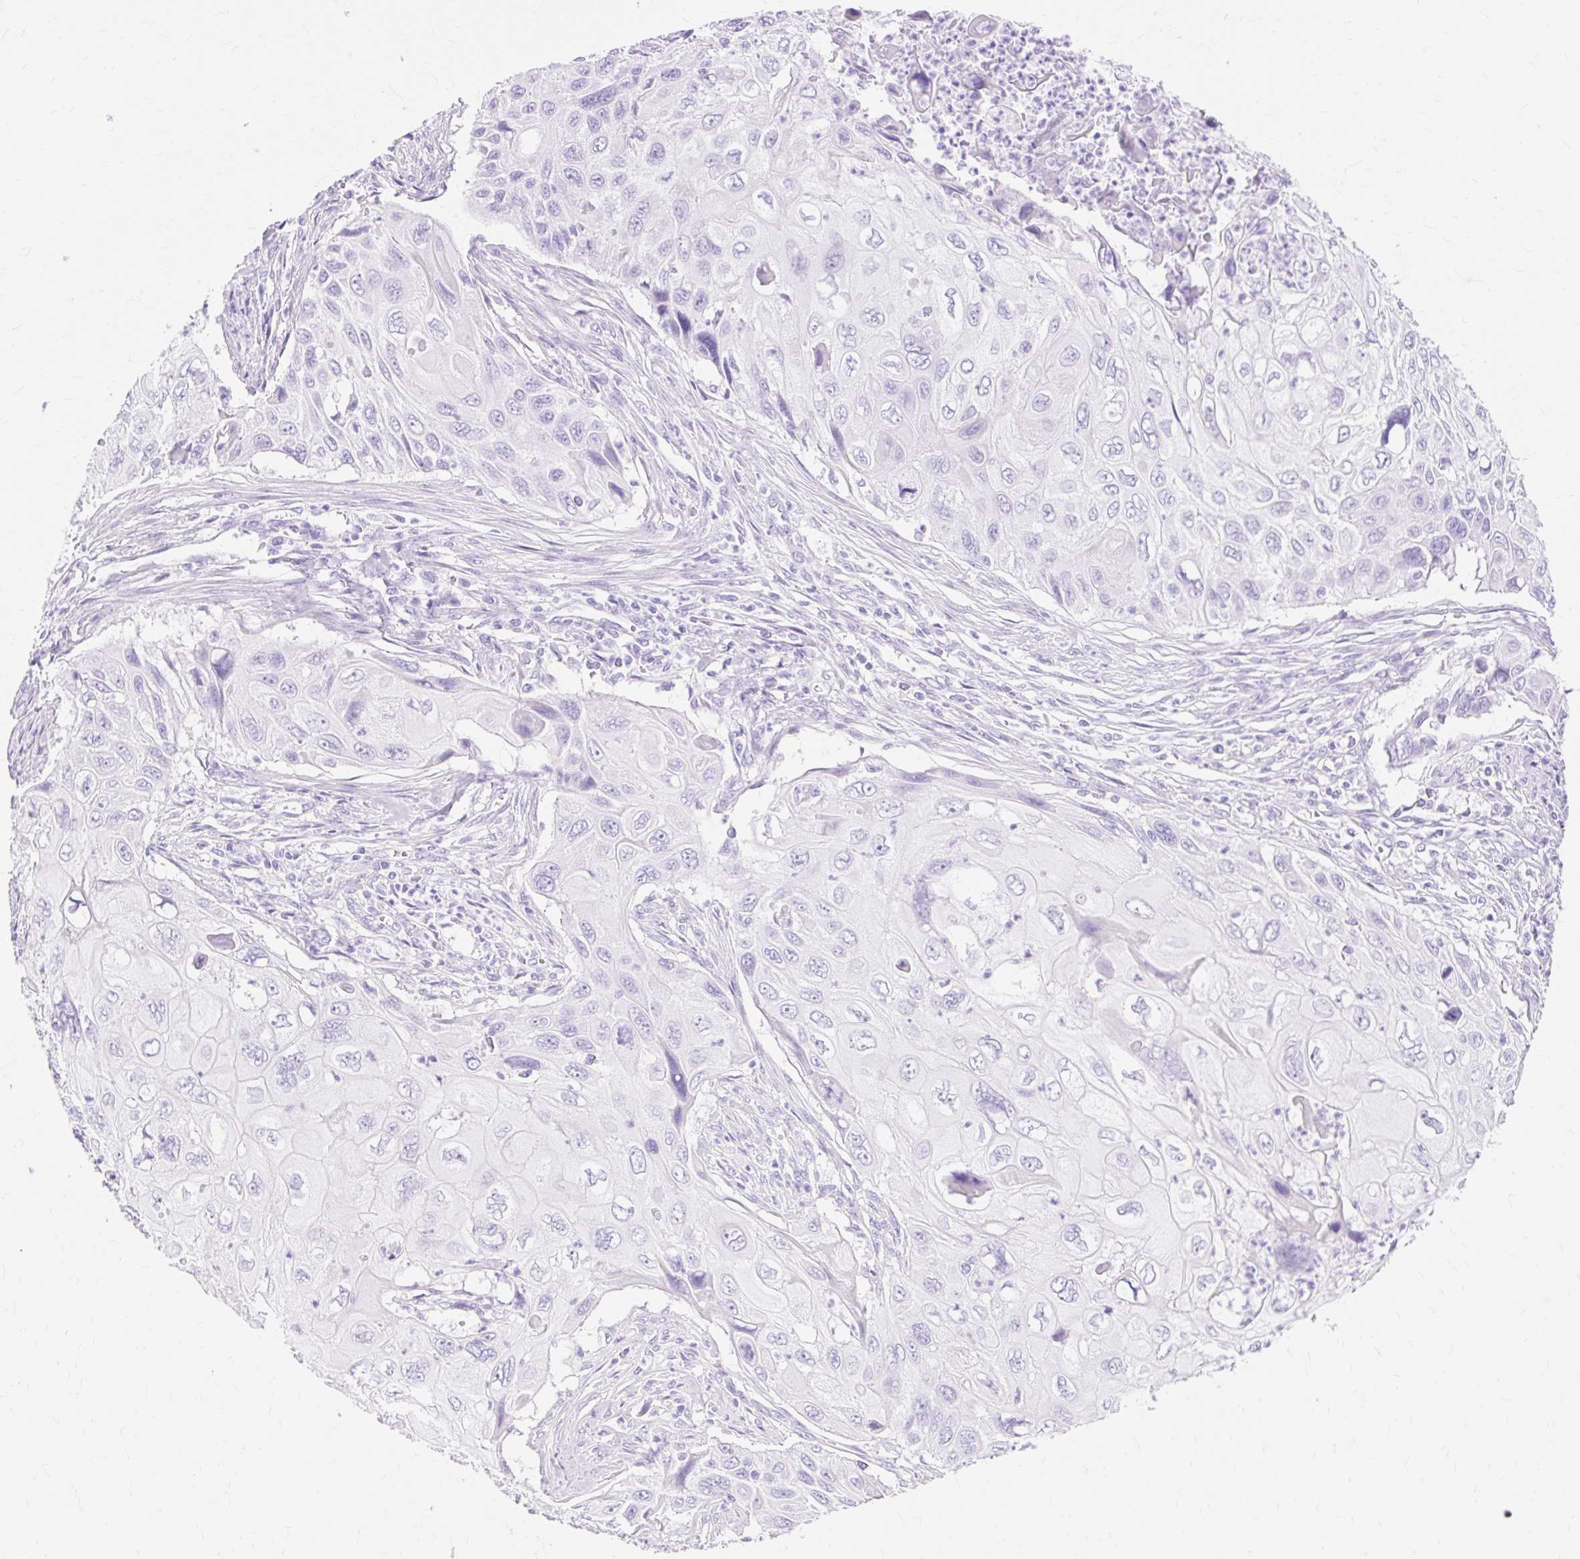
{"staining": {"intensity": "negative", "quantity": "none", "location": "none"}, "tissue": "cervical cancer", "cell_type": "Tumor cells", "image_type": "cancer", "snomed": [{"axis": "morphology", "description": "Squamous cell carcinoma, NOS"}, {"axis": "topography", "description": "Cervix"}], "caption": "Immunohistochemistry (IHC) of human squamous cell carcinoma (cervical) exhibits no expression in tumor cells.", "gene": "MBP", "patient": {"sex": "female", "age": 70}}